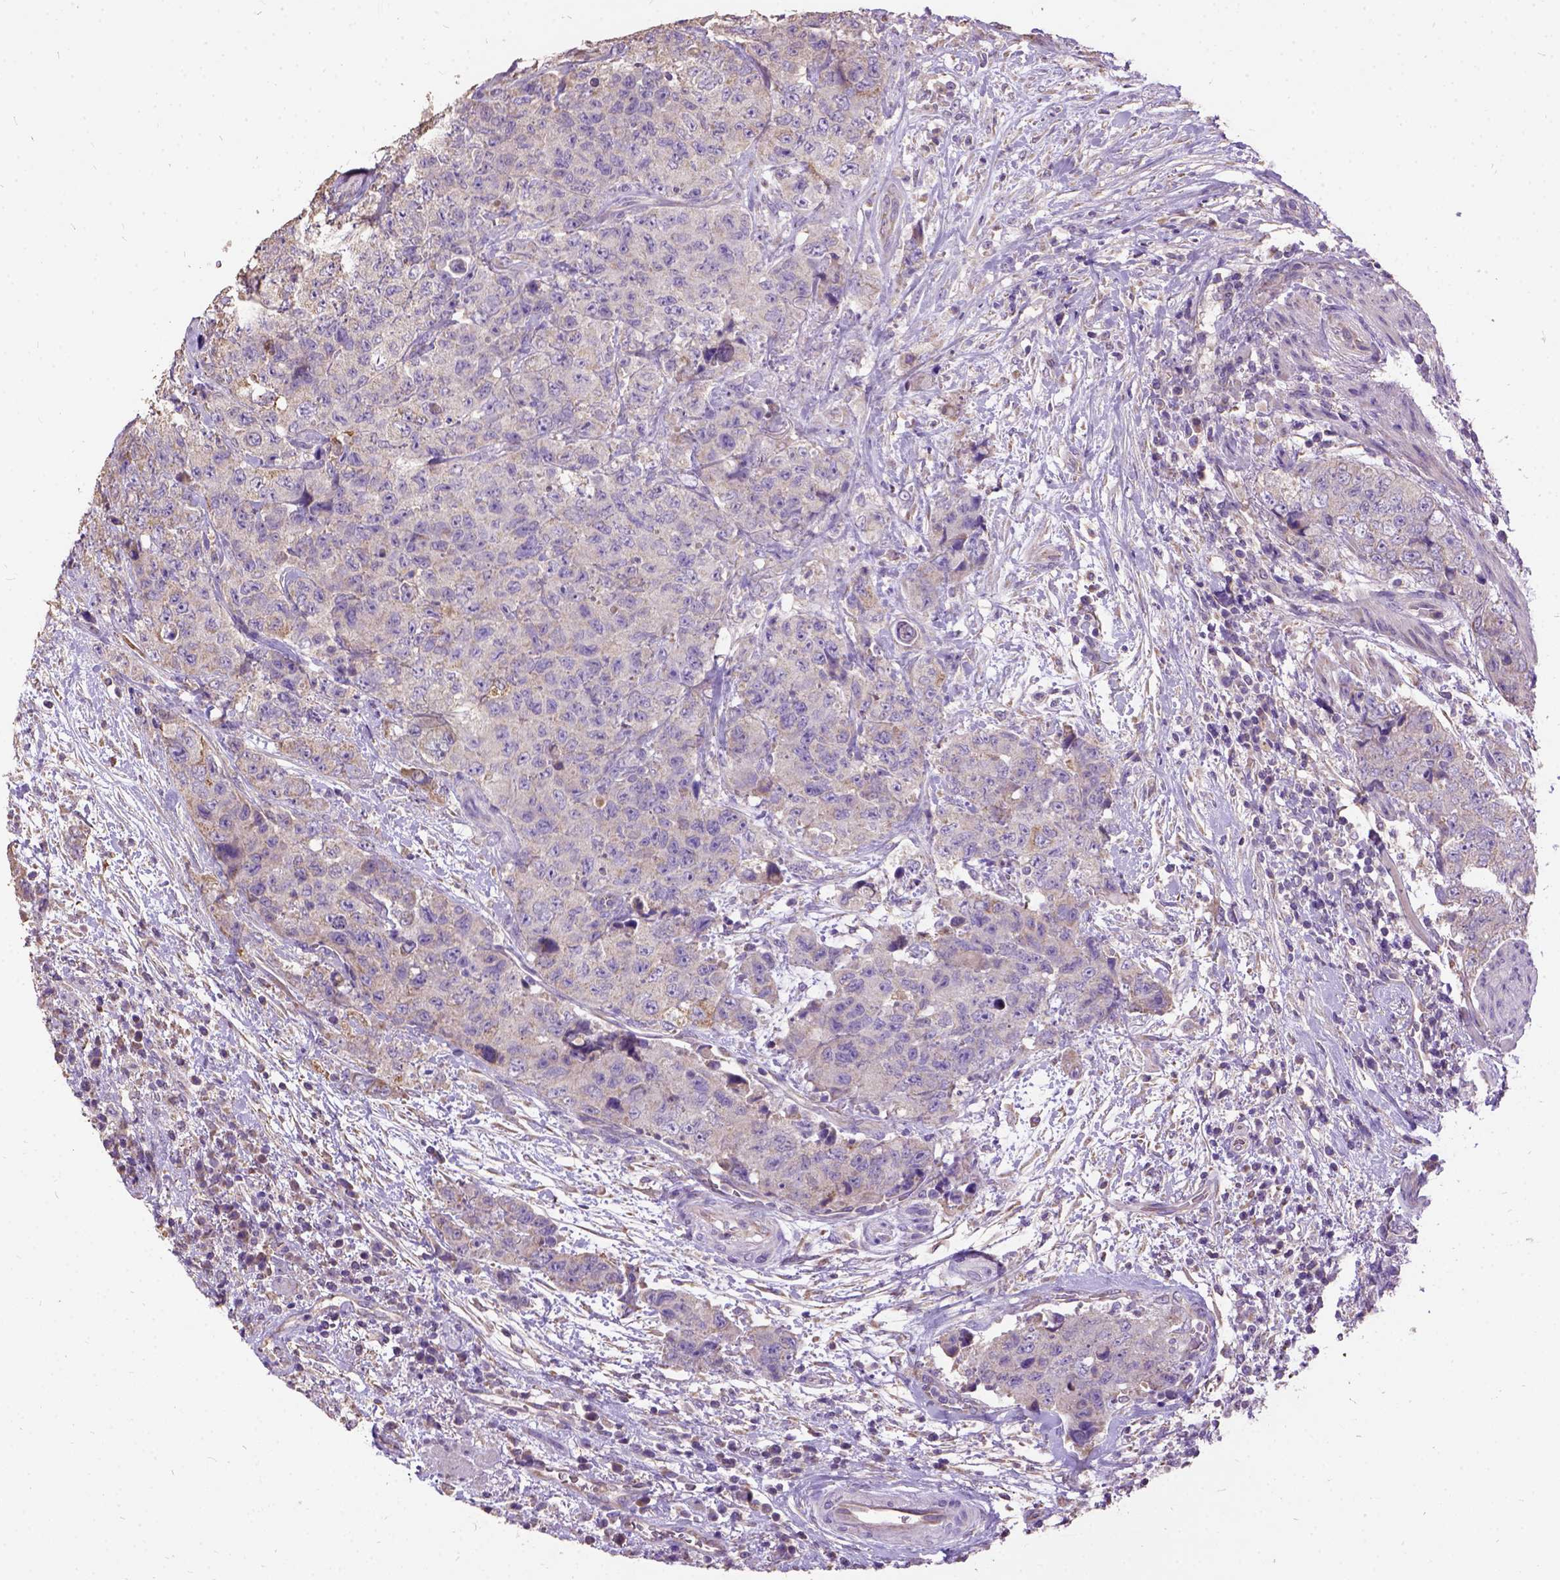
{"staining": {"intensity": "weak", "quantity": ">75%", "location": "cytoplasmic/membranous"}, "tissue": "urothelial cancer", "cell_type": "Tumor cells", "image_type": "cancer", "snomed": [{"axis": "morphology", "description": "Urothelial carcinoma, High grade"}, {"axis": "topography", "description": "Urinary bladder"}], "caption": "High-grade urothelial carcinoma stained for a protein (brown) displays weak cytoplasmic/membranous positive expression in approximately >75% of tumor cells.", "gene": "DQX1", "patient": {"sex": "female", "age": 78}}